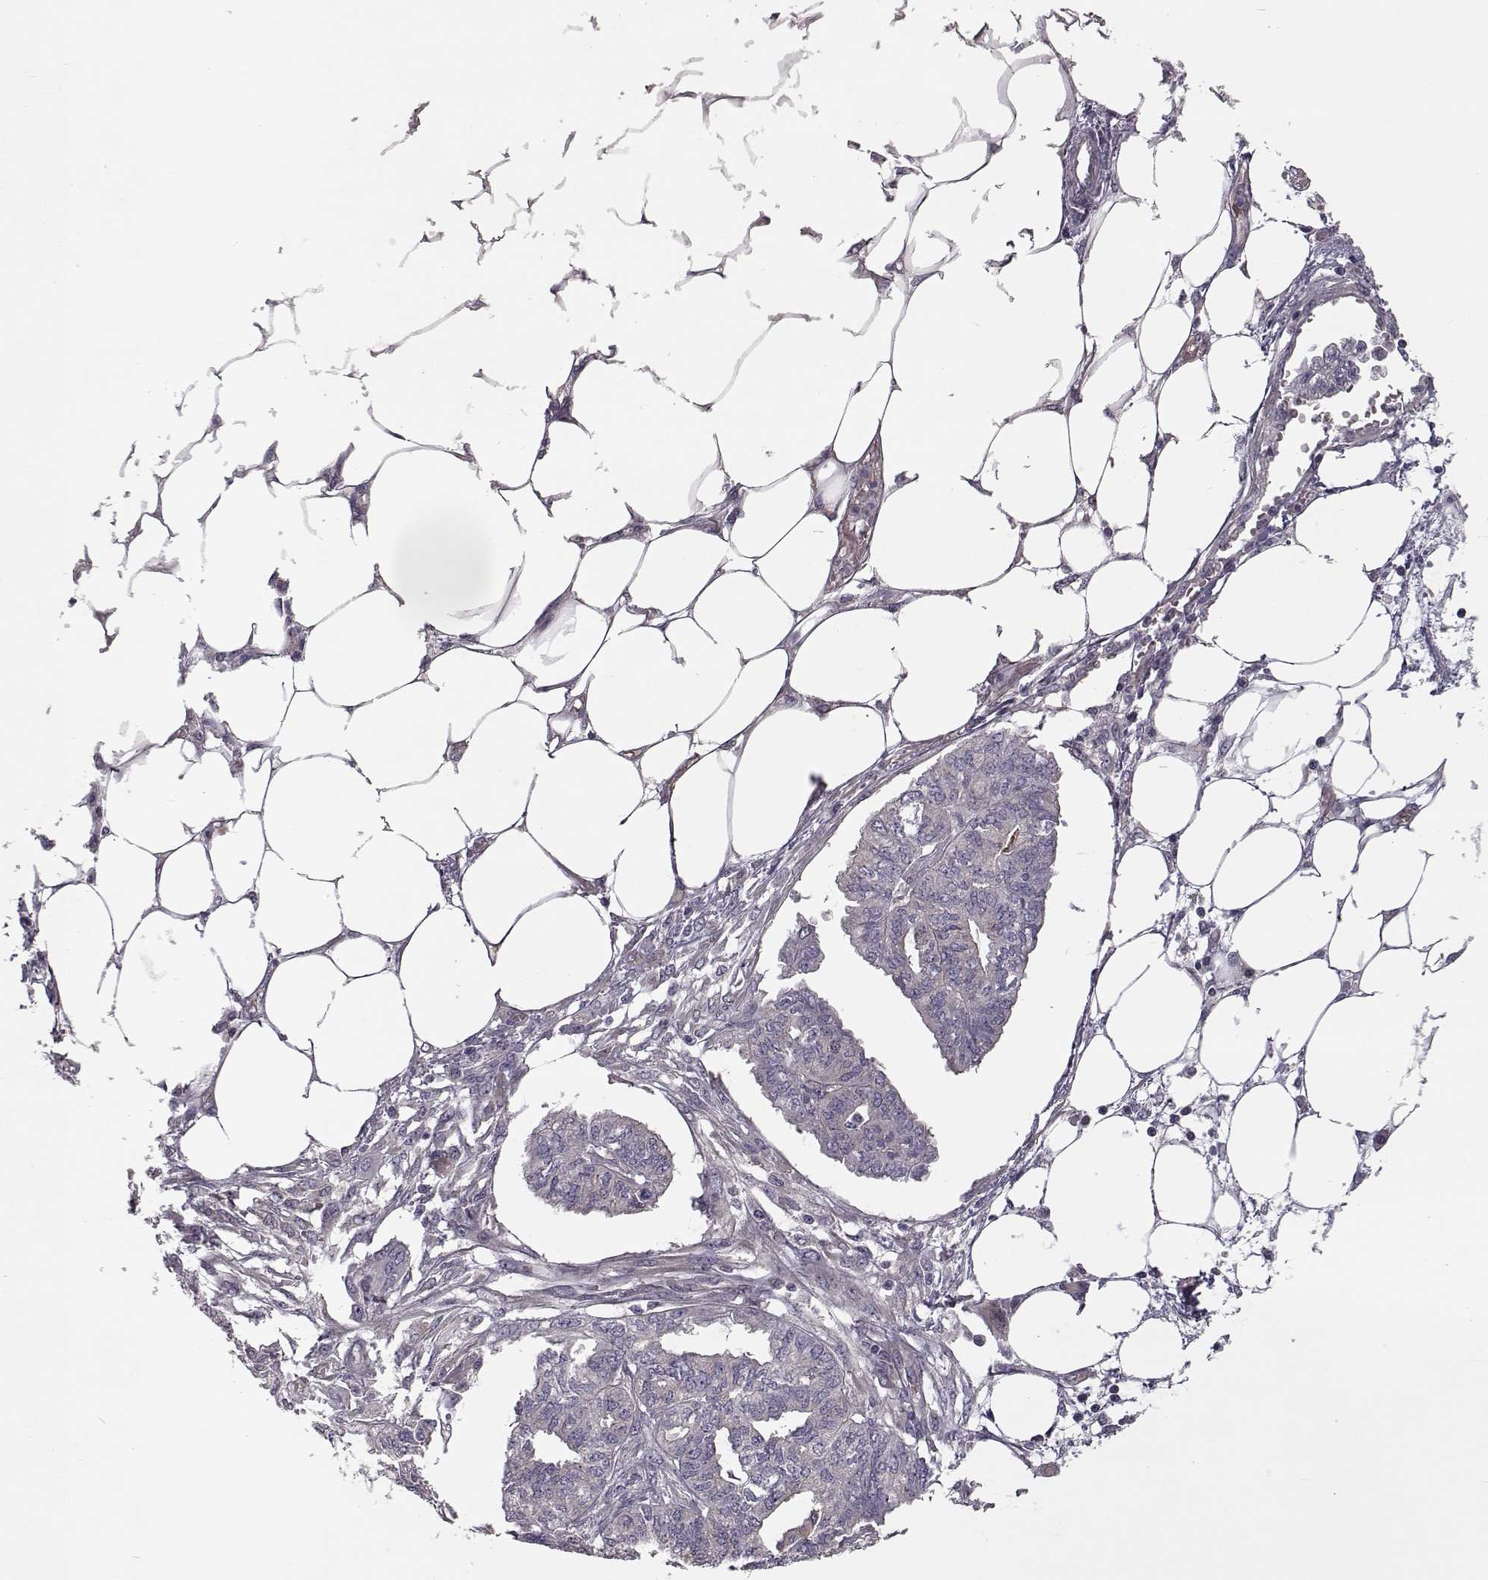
{"staining": {"intensity": "moderate", "quantity": "<25%", "location": "cytoplasmic/membranous"}, "tissue": "endometrial cancer", "cell_type": "Tumor cells", "image_type": "cancer", "snomed": [{"axis": "morphology", "description": "Adenocarcinoma, NOS"}, {"axis": "morphology", "description": "Adenocarcinoma, metastatic, NOS"}, {"axis": "topography", "description": "Adipose tissue"}, {"axis": "topography", "description": "Endometrium"}], "caption": "Protein staining reveals moderate cytoplasmic/membranous staining in about <25% of tumor cells in metastatic adenocarcinoma (endometrial). (IHC, brightfield microscopy, high magnification).", "gene": "RANBP1", "patient": {"sex": "female", "age": 67}}